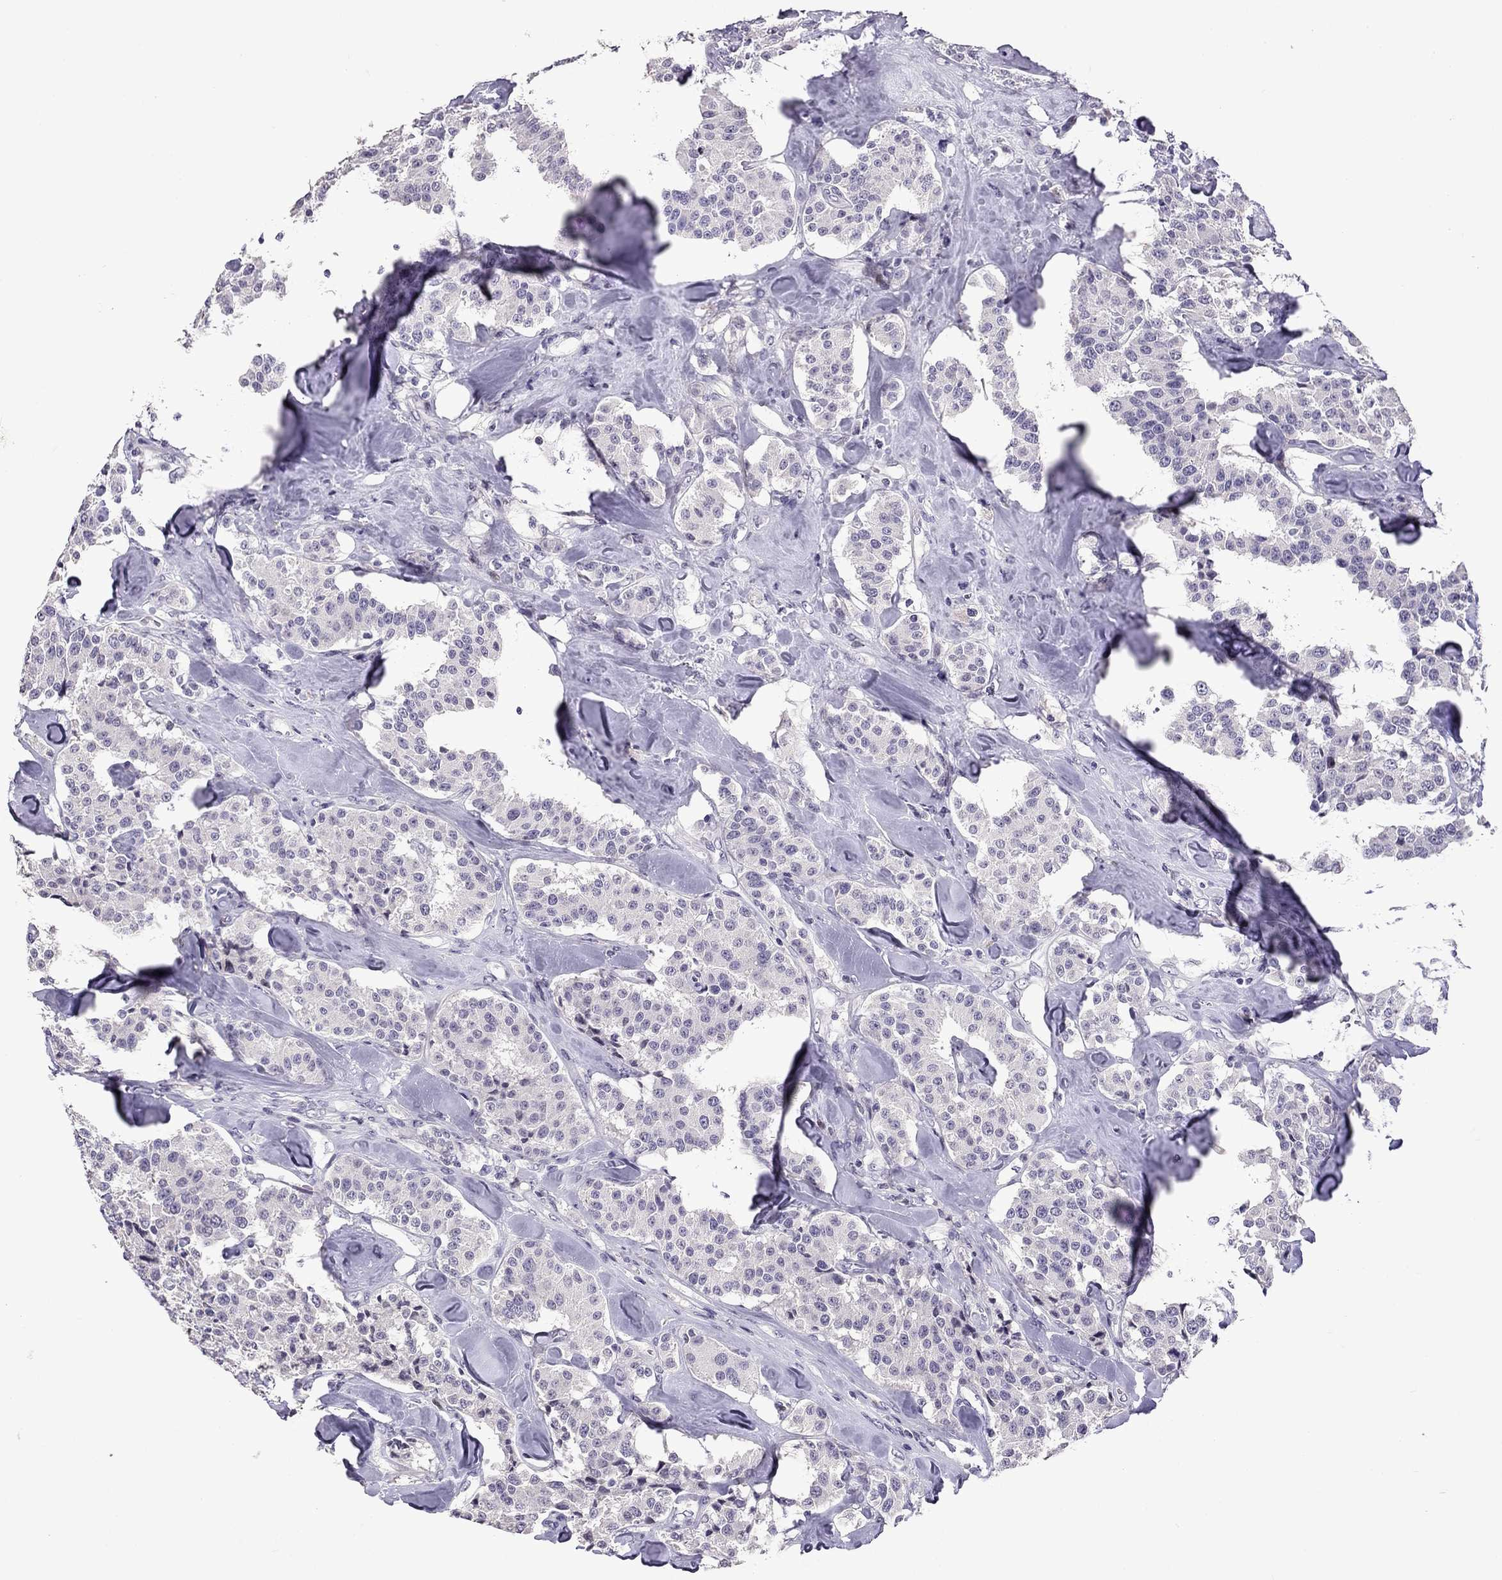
{"staining": {"intensity": "negative", "quantity": "none", "location": "none"}, "tissue": "carcinoid", "cell_type": "Tumor cells", "image_type": "cancer", "snomed": [{"axis": "morphology", "description": "Carcinoid, malignant, NOS"}, {"axis": "topography", "description": "Pancreas"}], "caption": "DAB immunohistochemical staining of malignant carcinoid displays no significant staining in tumor cells.", "gene": "TTN", "patient": {"sex": "male", "age": 41}}